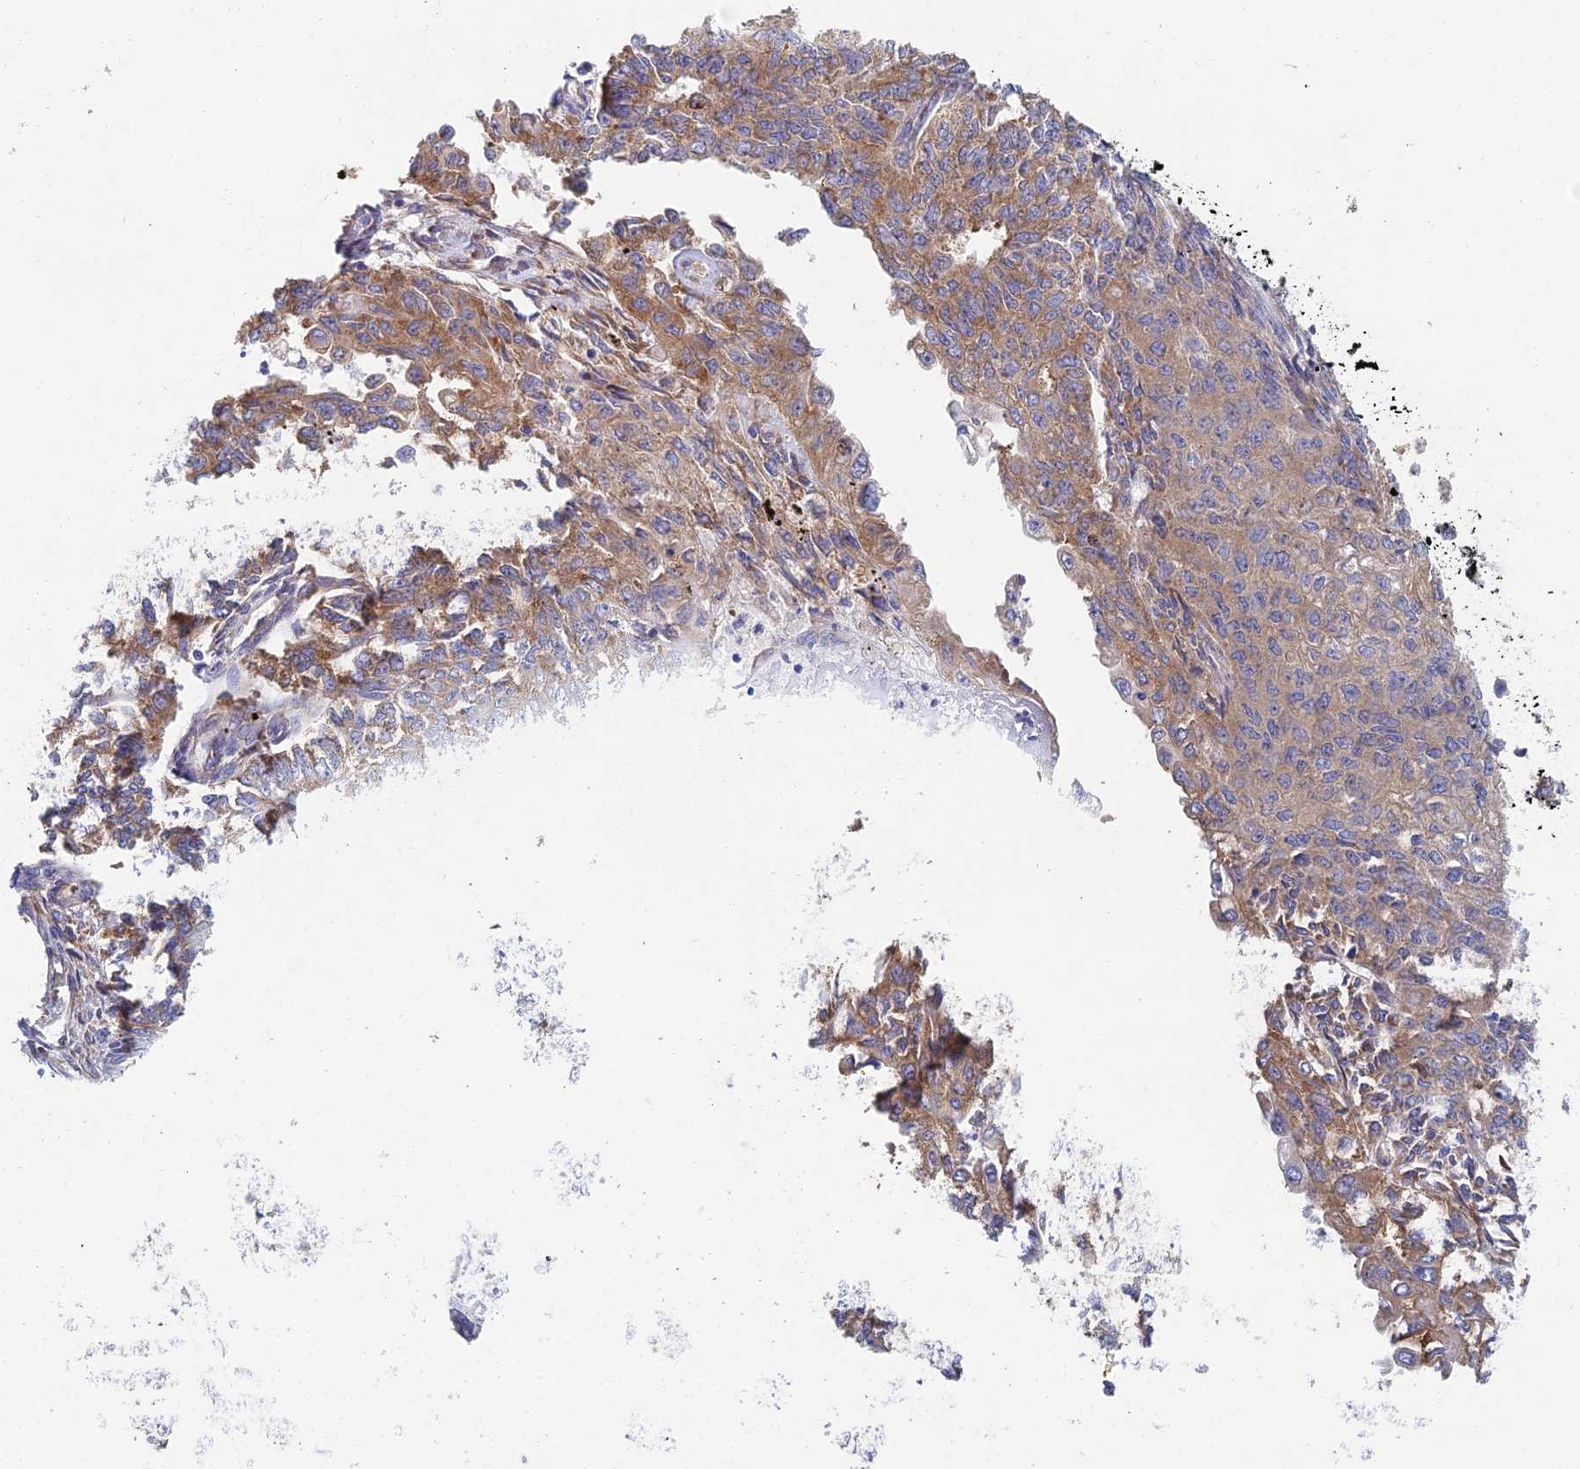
{"staining": {"intensity": "weak", "quantity": "25%-75%", "location": "cytoplasmic/membranous"}, "tissue": "endometrial cancer", "cell_type": "Tumor cells", "image_type": "cancer", "snomed": [{"axis": "morphology", "description": "Adenocarcinoma, NOS"}, {"axis": "topography", "description": "Endometrium"}], "caption": "Endometrial cancer stained with a brown dye shows weak cytoplasmic/membranous positive staining in approximately 25%-75% of tumor cells.", "gene": "ELOF1", "patient": {"sex": "female", "age": 32}}